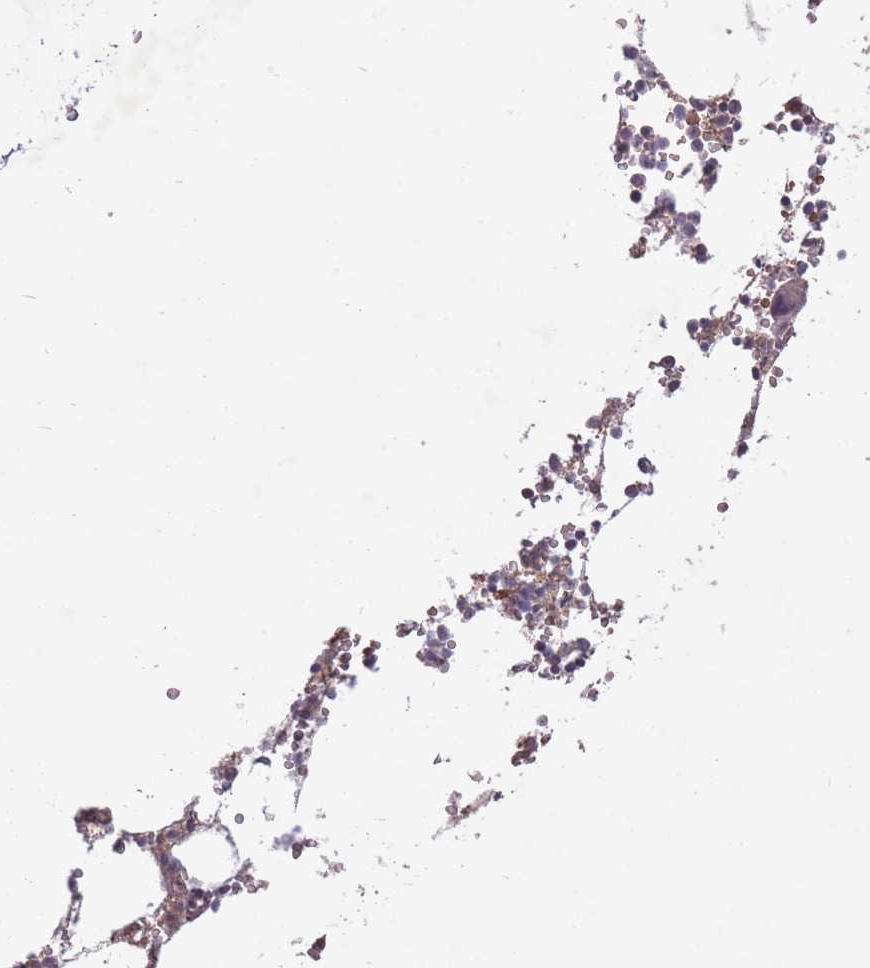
{"staining": {"intensity": "weak", "quantity": "<25%", "location": "cytoplasmic/membranous"}, "tissue": "bone marrow", "cell_type": "Hematopoietic cells", "image_type": "normal", "snomed": [{"axis": "morphology", "description": "Normal tissue, NOS"}, {"axis": "topography", "description": "Bone marrow"}], "caption": "The image demonstrates no significant positivity in hematopoietic cells of bone marrow.", "gene": "OR2V1", "patient": {"sex": "male", "age": 64}}